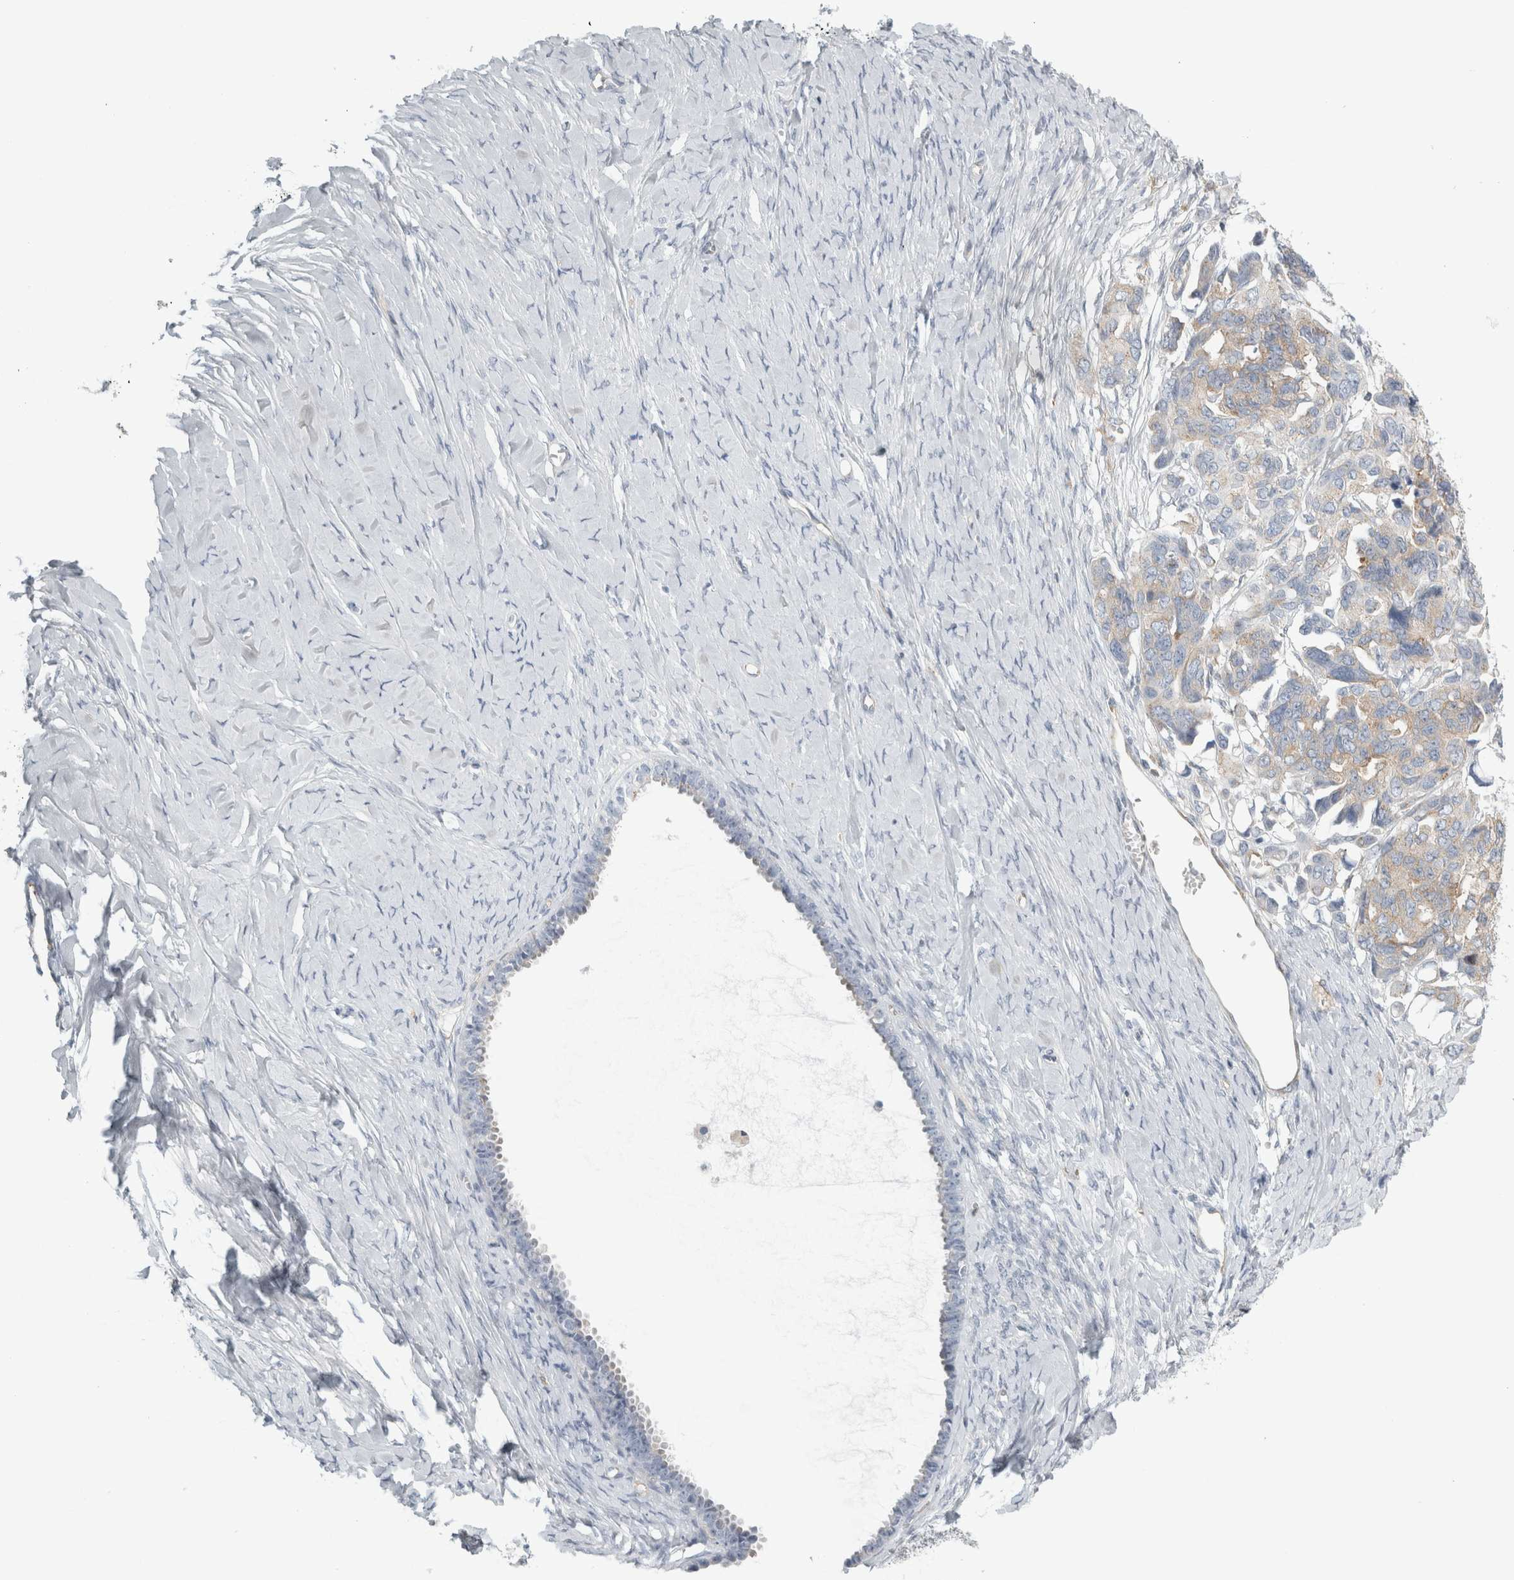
{"staining": {"intensity": "negative", "quantity": "none", "location": "none"}, "tissue": "ovarian cancer", "cell_type": "Tumor cells", "image_type": "cancer", "snomed": [{"axis": "morphology", "description": "Cystadenocarcinoma, serous, NOS"}, {"axis": "topography", "description": "Ovary"}], "caption": "A high-resolution micrograph shows immunohistochemistry staining of ovarian serous cystadenocarcinoma, which displays no significant expression in tumor cells. (DAB (3,3'-diaminobenzidine) immunohistochemistry with hematoxylin counter stain).", "gene": "PEX6", "patient": {"sex": "female", "age": 79}}